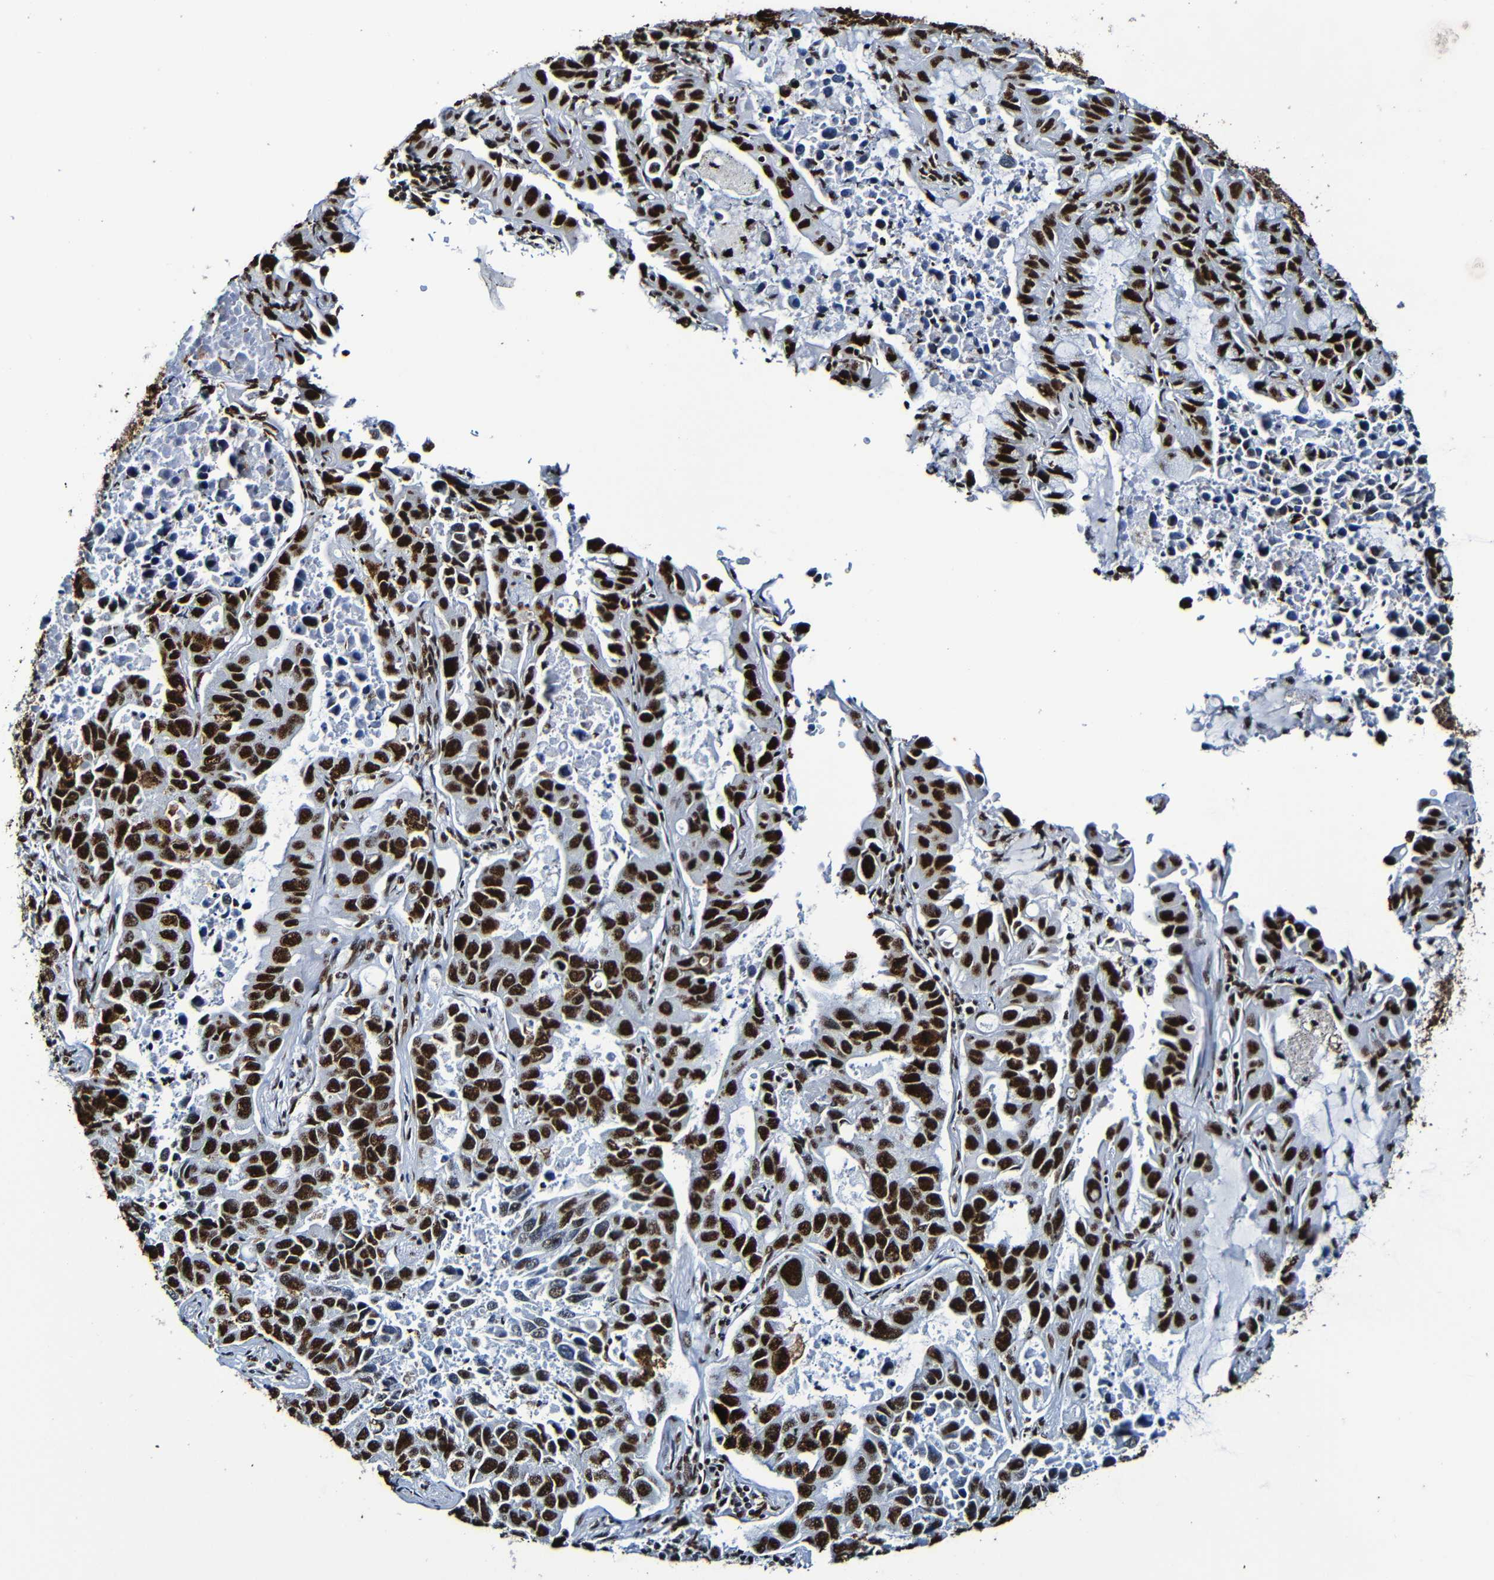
{"staining": {"intensity": "strong", "quantity": ">75%", "location": "nuclear"}, "tissue": "lung cancer", "cell_type": "Tumor cells", "image_type": "cancer", "snomed": [{"axis": "morphology", "description": "Adenocarcinoma, NOS"}, {"axis": "topography", "description": "Lung"}], "caption": "Strong nuclear protein expression is present in approximately >75% of tumor cells in lung cancer (adenocarcinoma). The protein of interest is stained brown, and the nuclei are stained in blue (DAB (3,3'-diaminobenzidine) IHC with brightfield microscopy, high magnification).", "gene": "SRSF3", "patient": {"sex": "male", "age": 64}}